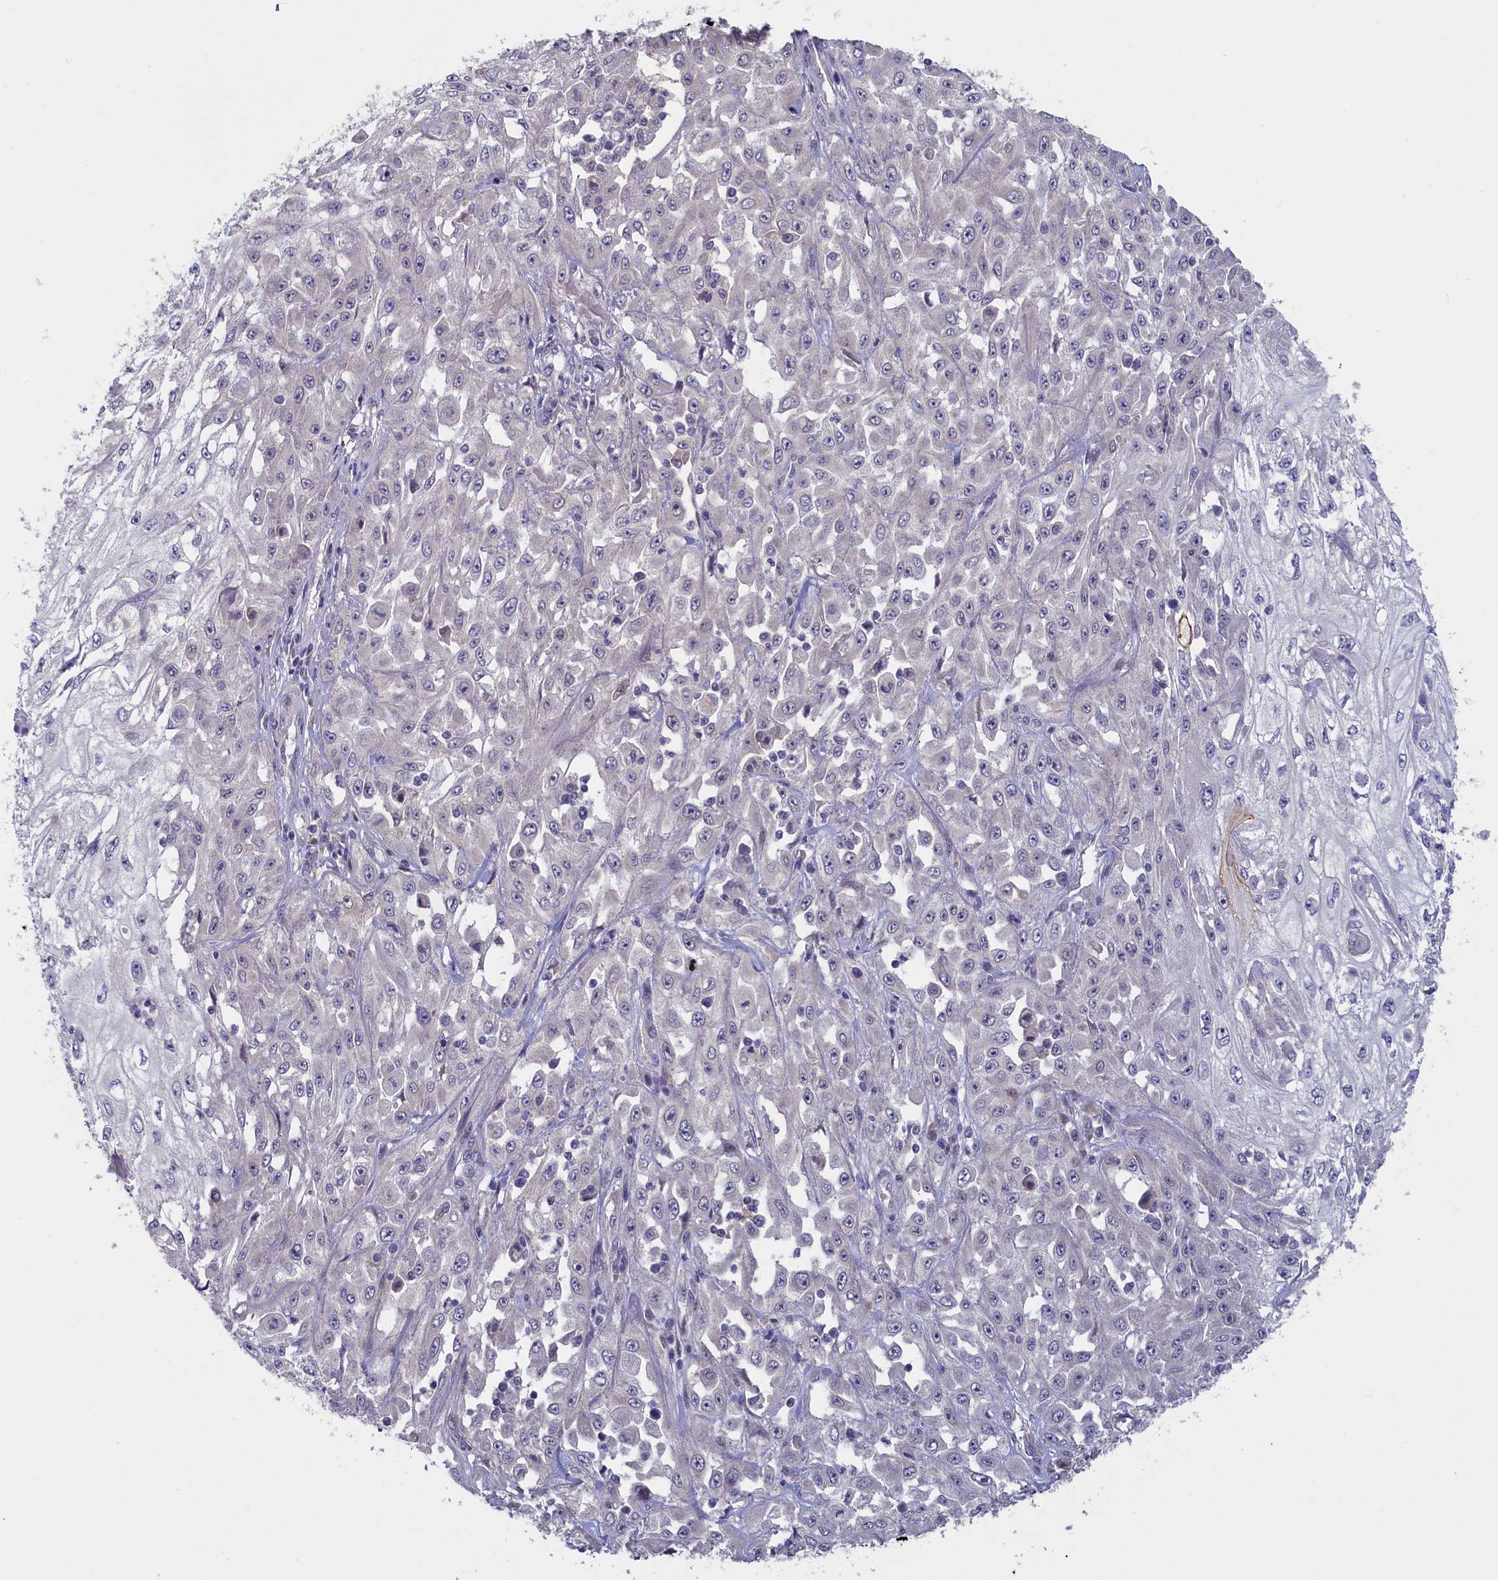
{"staining": {"intensity": "negative", "quantity": "none", "location": "none"}, "tissue": "skin cancer", "cell_type": "Tumor cells", "image_type": "cancer", "snomed": [{"axis": "morphology", "description": "Squamous cell carcinoma, NOS"}, {"axis": "morphology", "description": "Squamous cell carcinoma, metastatic, NOS"}, {"axis": "topography", "description": "Skin"}, {"axis": "topography", "description": "Lymph node"}], "caption": "The immunohistochemistry (IHC) photomicrograph has no significant staining in tumor cells of skin cancer (metastatic squamous cell carcinoma) tissue.", "gene": "UCHL3", "patient": {"sex": "male", "age": 75}}